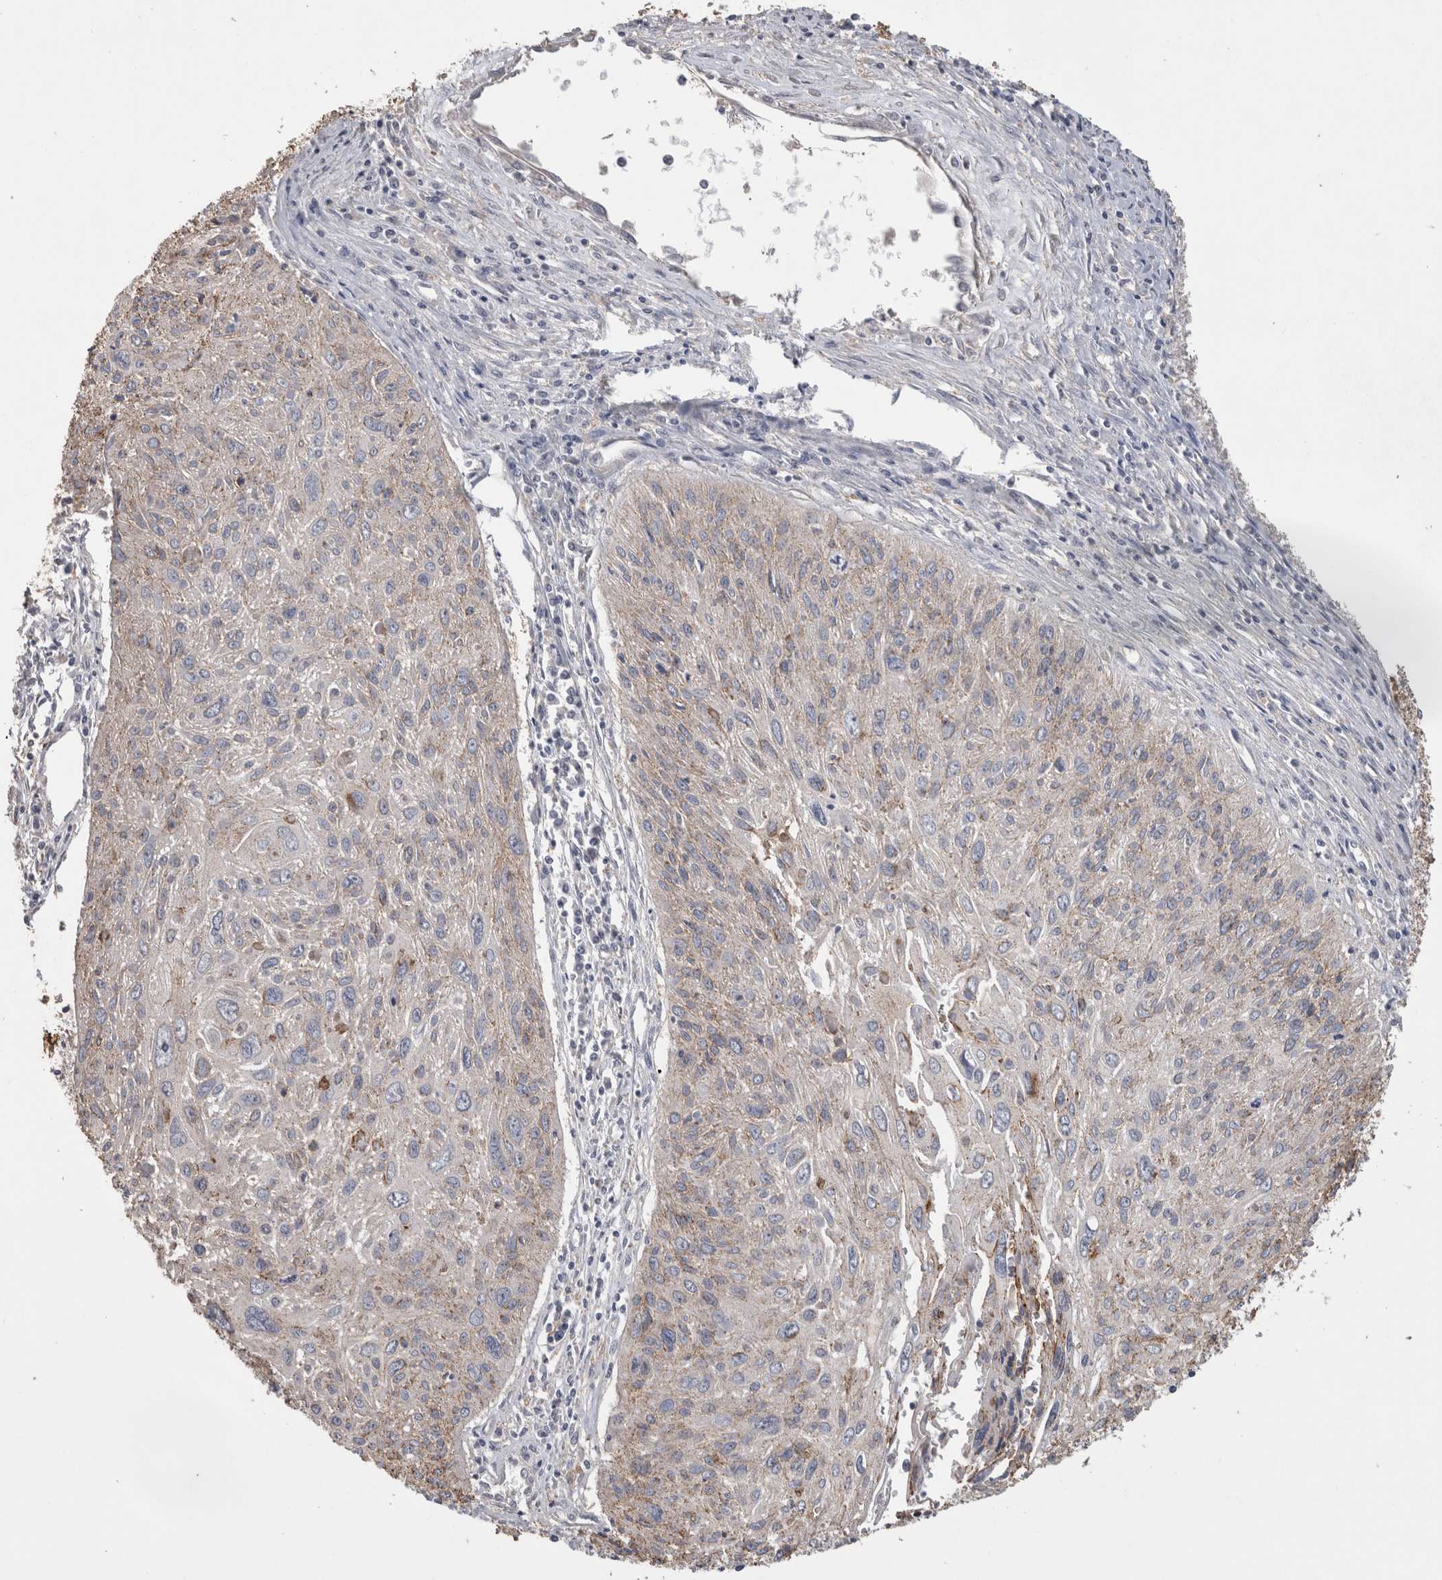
{"staining": {"intensity": "weak", "quantity": "<25%", "location": "cytoplasmic/membranous"}, "tissue": "cervical cancer", "cell_type": "Tumor cells", "image_type": "cancer", "snomed": [{"axis": "morphology", "description": "Squamous cell carcinoma, NOS"}, {"axis": "topography", "description": "Cervix"}], "caption": "A high-resolution micrograph shows immunohistochemistry (IHC) staining of cervical squamous cell carcinoma, which exhibits no significant positivity in tumor cells. (Brightfield microscopy of DAB immunohistochemistry at high magnification).", "gene": "CNTFR", "patient": {"sex": "female", "age": 51}}